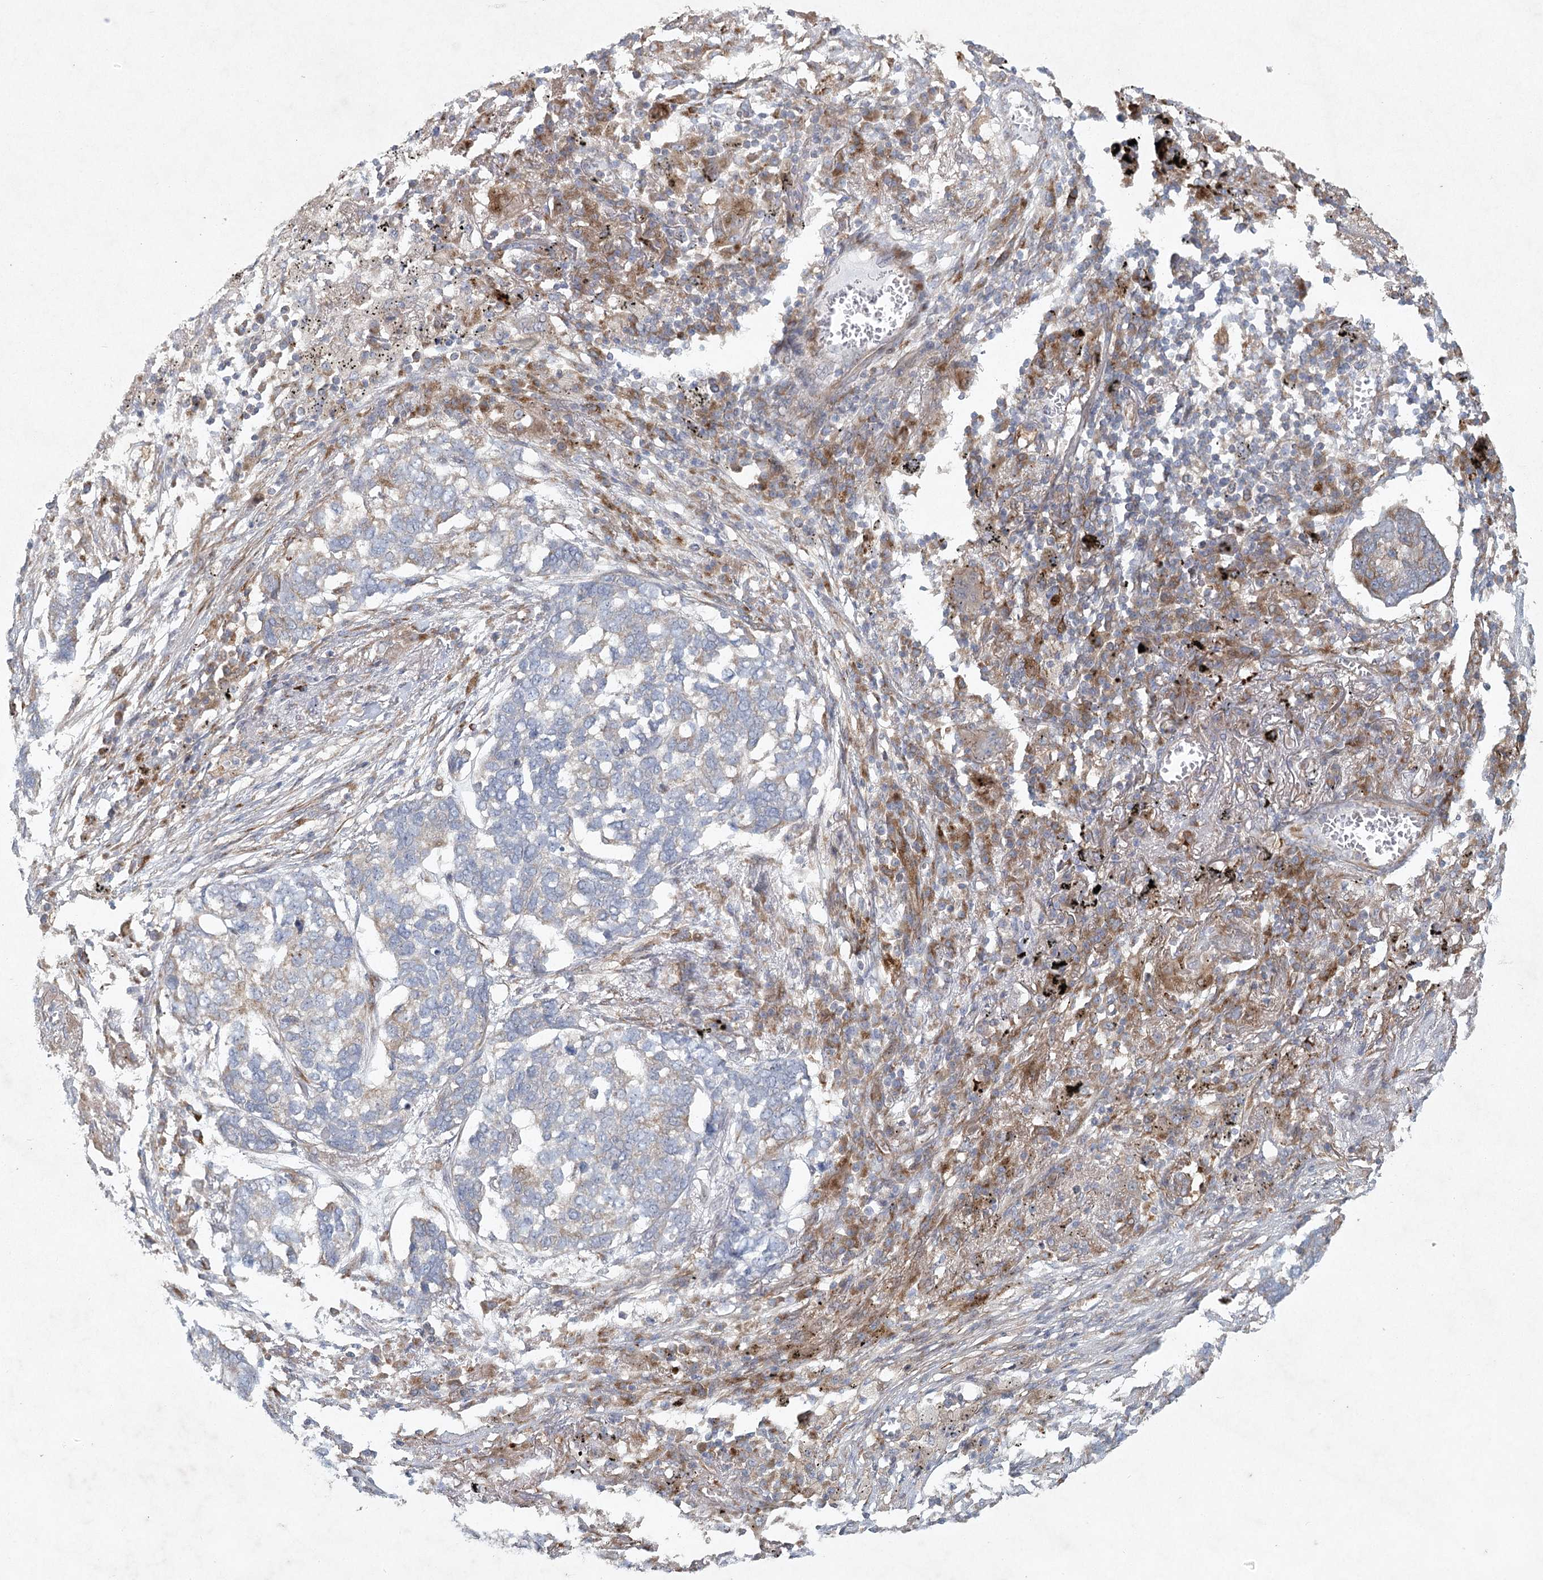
{"staining": {"intensity": "moderate", "quantity": "<25%", "location": "cytoplasmic/membranous"}, "tissue": "lung cancer", "cell_type": "Tumor cells", "image_type": "cancer", "snomed": [{"axis": "morphology", "description": "Squamous cell carcinoma, NOS"}, {"axis": "topography", "description": "Lung"}], "caption": "Immunohistochemistry (IHC) image of neoplastic tissue: squamous cell carcinoma (lung) stained using IHC displays low levels of moderate protein expression localized specifically in the cytoplasmic/membranous of tumor cells, appearing as a cytoplasmic/membranous brown color.", "gene": "FAM110C", "patient": {"sex": "female", "age": 63}}